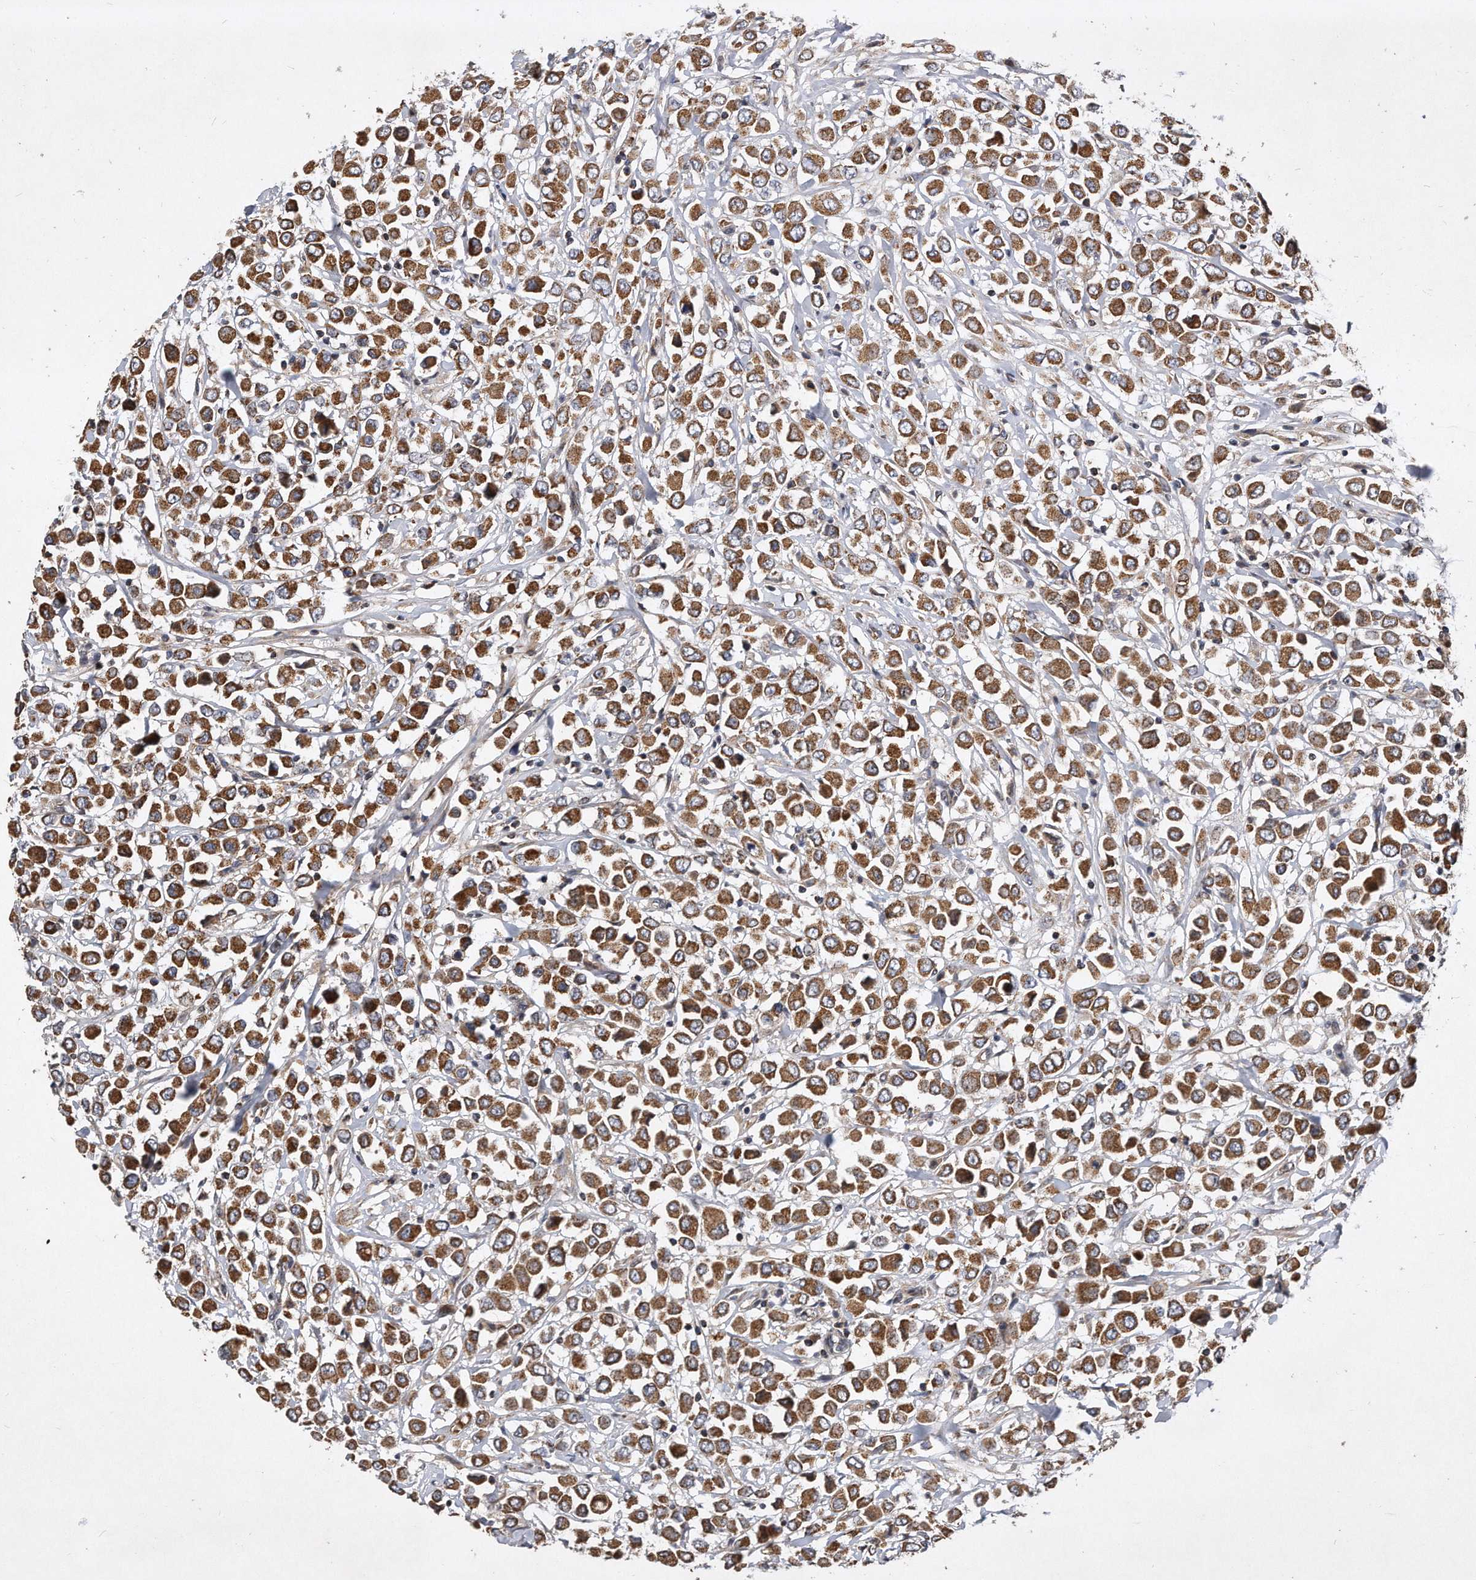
{"staining": {"intensity": "moderate", "quantity": ">75%", "location": "cytoplasmic/membranous"}, "tissue": "breast cancer", "cell_type": "Tumor cells", "image_type": "cancer", "snomed": [{"axis": "morphology", "description": "Duct carcinoma"}, {"axis": "topography", "description": "Breast"}], "caption": "Protein expression analysis of breast cancer (infiltrating ductal carcinoma) exhibits moderate cytoplasmic/membranous positivity in about >75% of tumor cells. (DAB (3,3'-diaminobenzidine) IHC with brightfield microscopy, high magnification).", "gene": "PPP5C", "patient": {"sex": "female", "age": 61}}